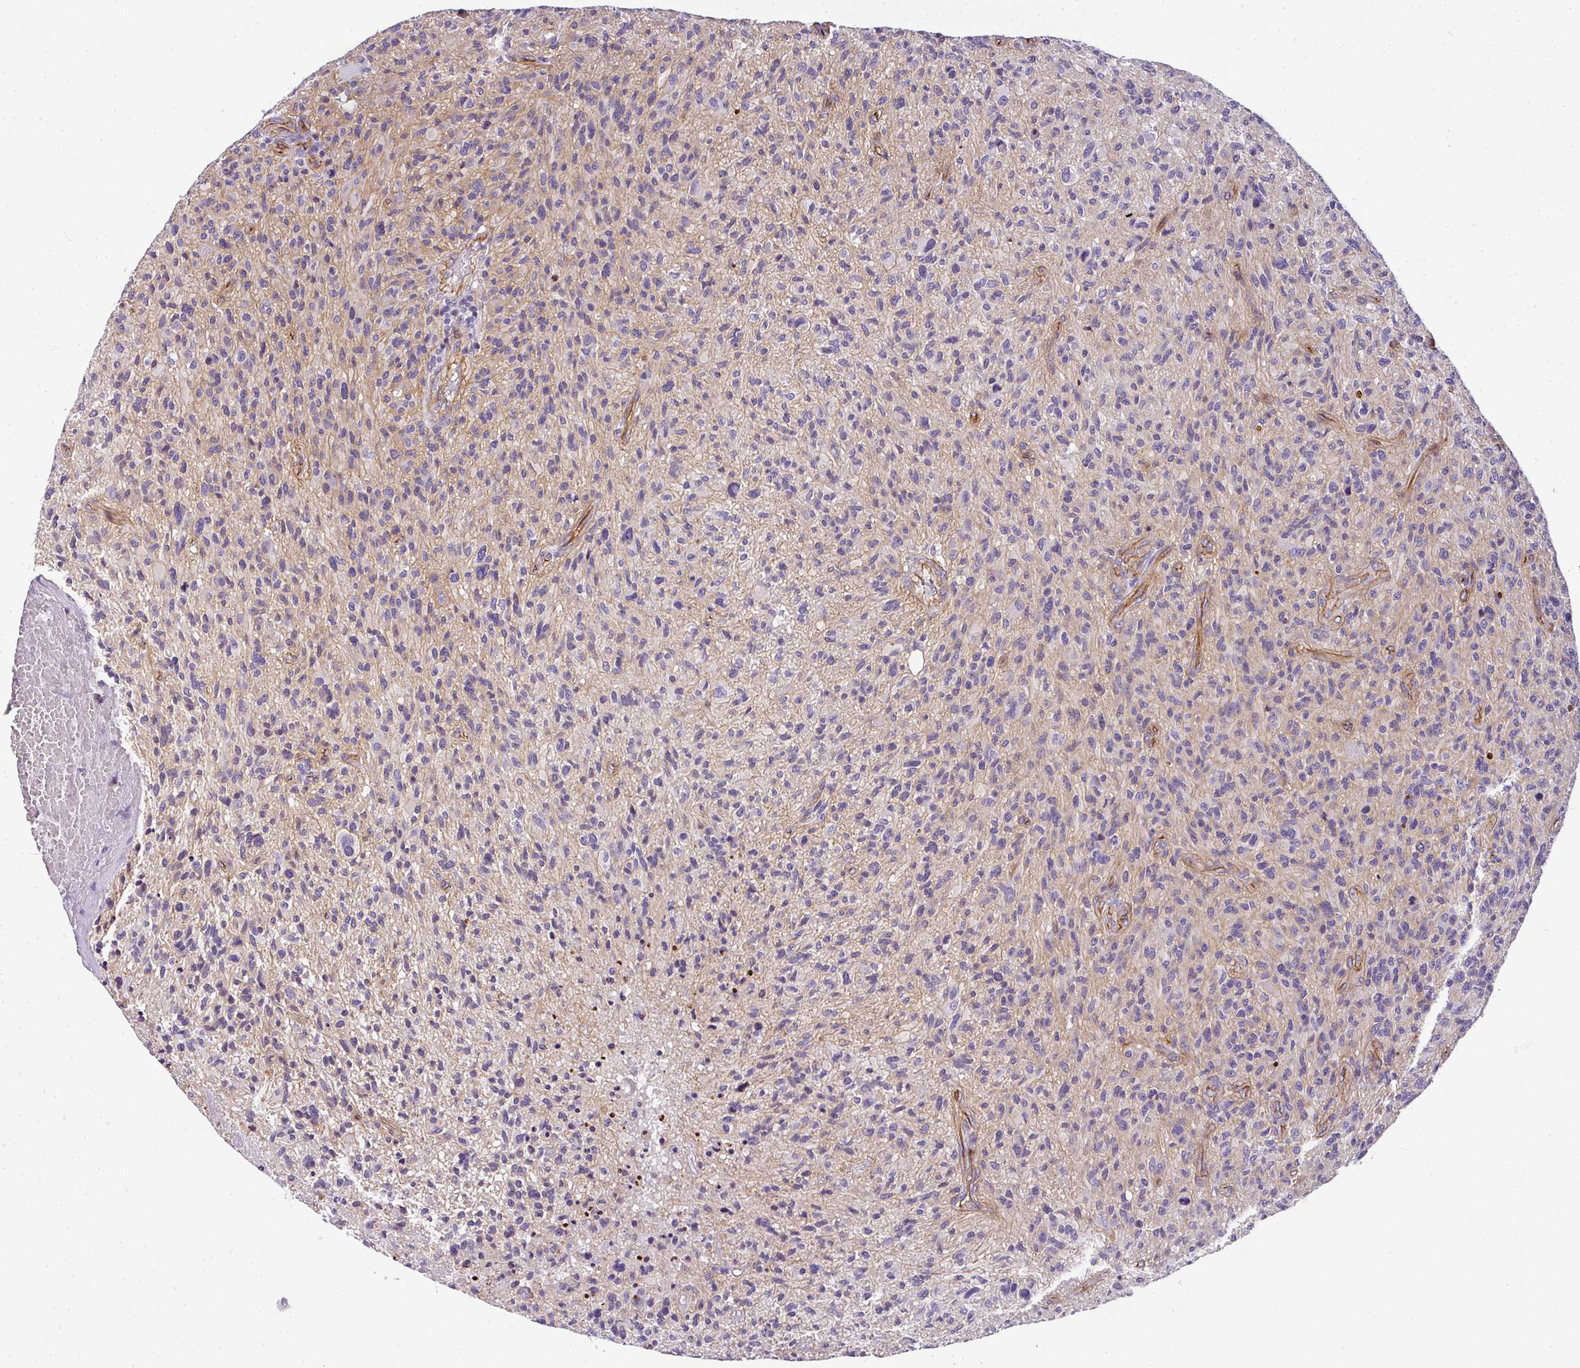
{"staining": {"intensity": "negative", "quantity": "none", "location": "none"}, "tissue": "glioma", "cell_type": "Tumor cells", "image_type": "cancer", "snomed": [{"axis": "morphology", "description": "Glioma, malignant, High grade"}, {"axis": "topography", "description": "Brain"}], "caption": "Human glioma stained for a protein using immunohistochemistry demonstrates no positivity in tumor cells.", "gene": "OR11H4", "patient": {"sex": "male", "age": 47}}